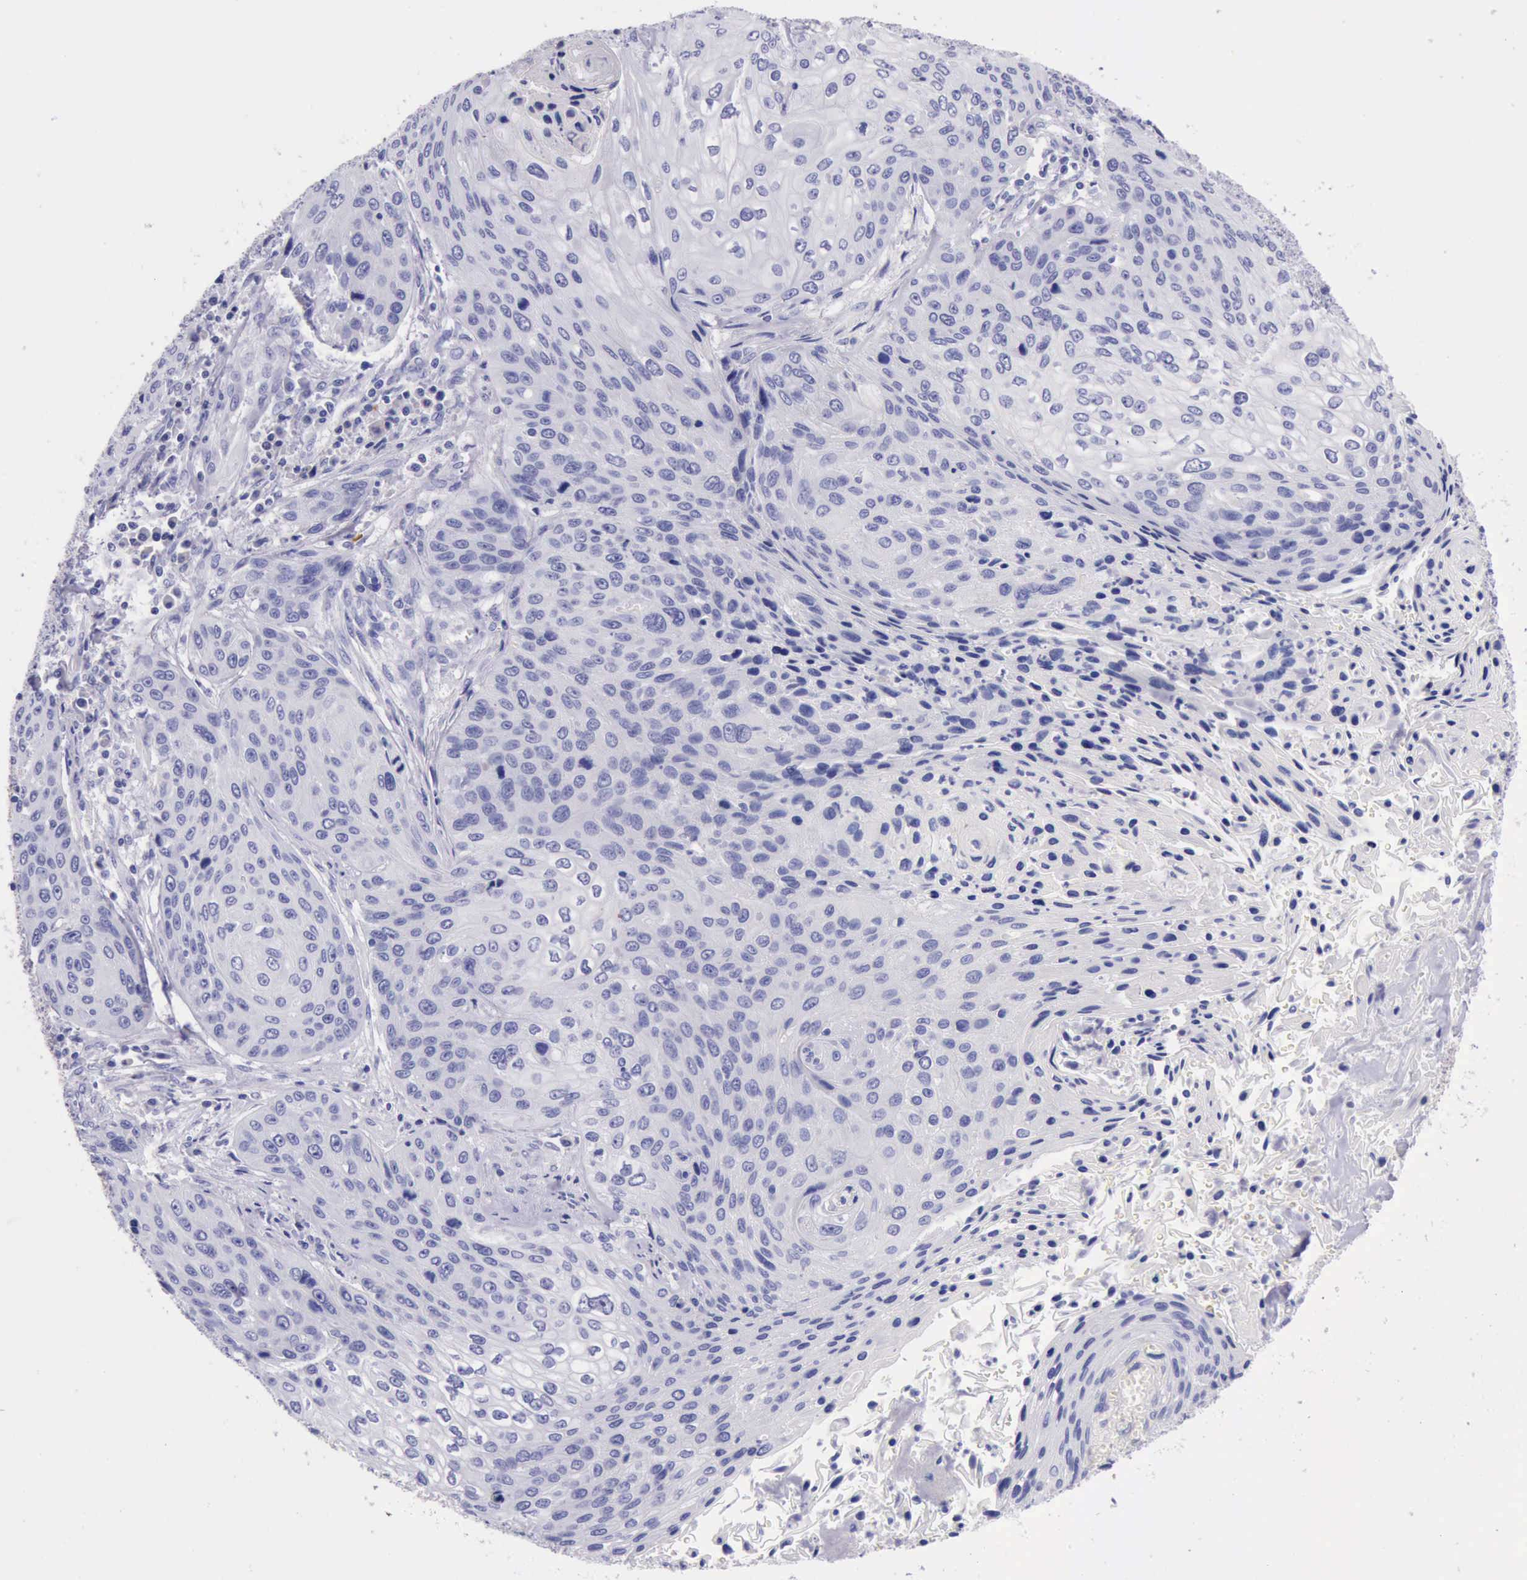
{"staining": {"intensity": "negative", "quantity": "none", "location": "none"}, "tissue": "cervical cancer", "cell_type": "Tumor cells", "image_type": "cancer", "snomed": [{"axis": "morphology", "description": "Squamous cell carcinoma, NOS"}, {"axis": "topography", "description": "Cervix"}], "caption": "Tumor cells are negative for brown protein staining in cervical cancer (squamous cell carcinoma).", "gene": "KRT8", "patient": {"sex": "female", "age": 32}}